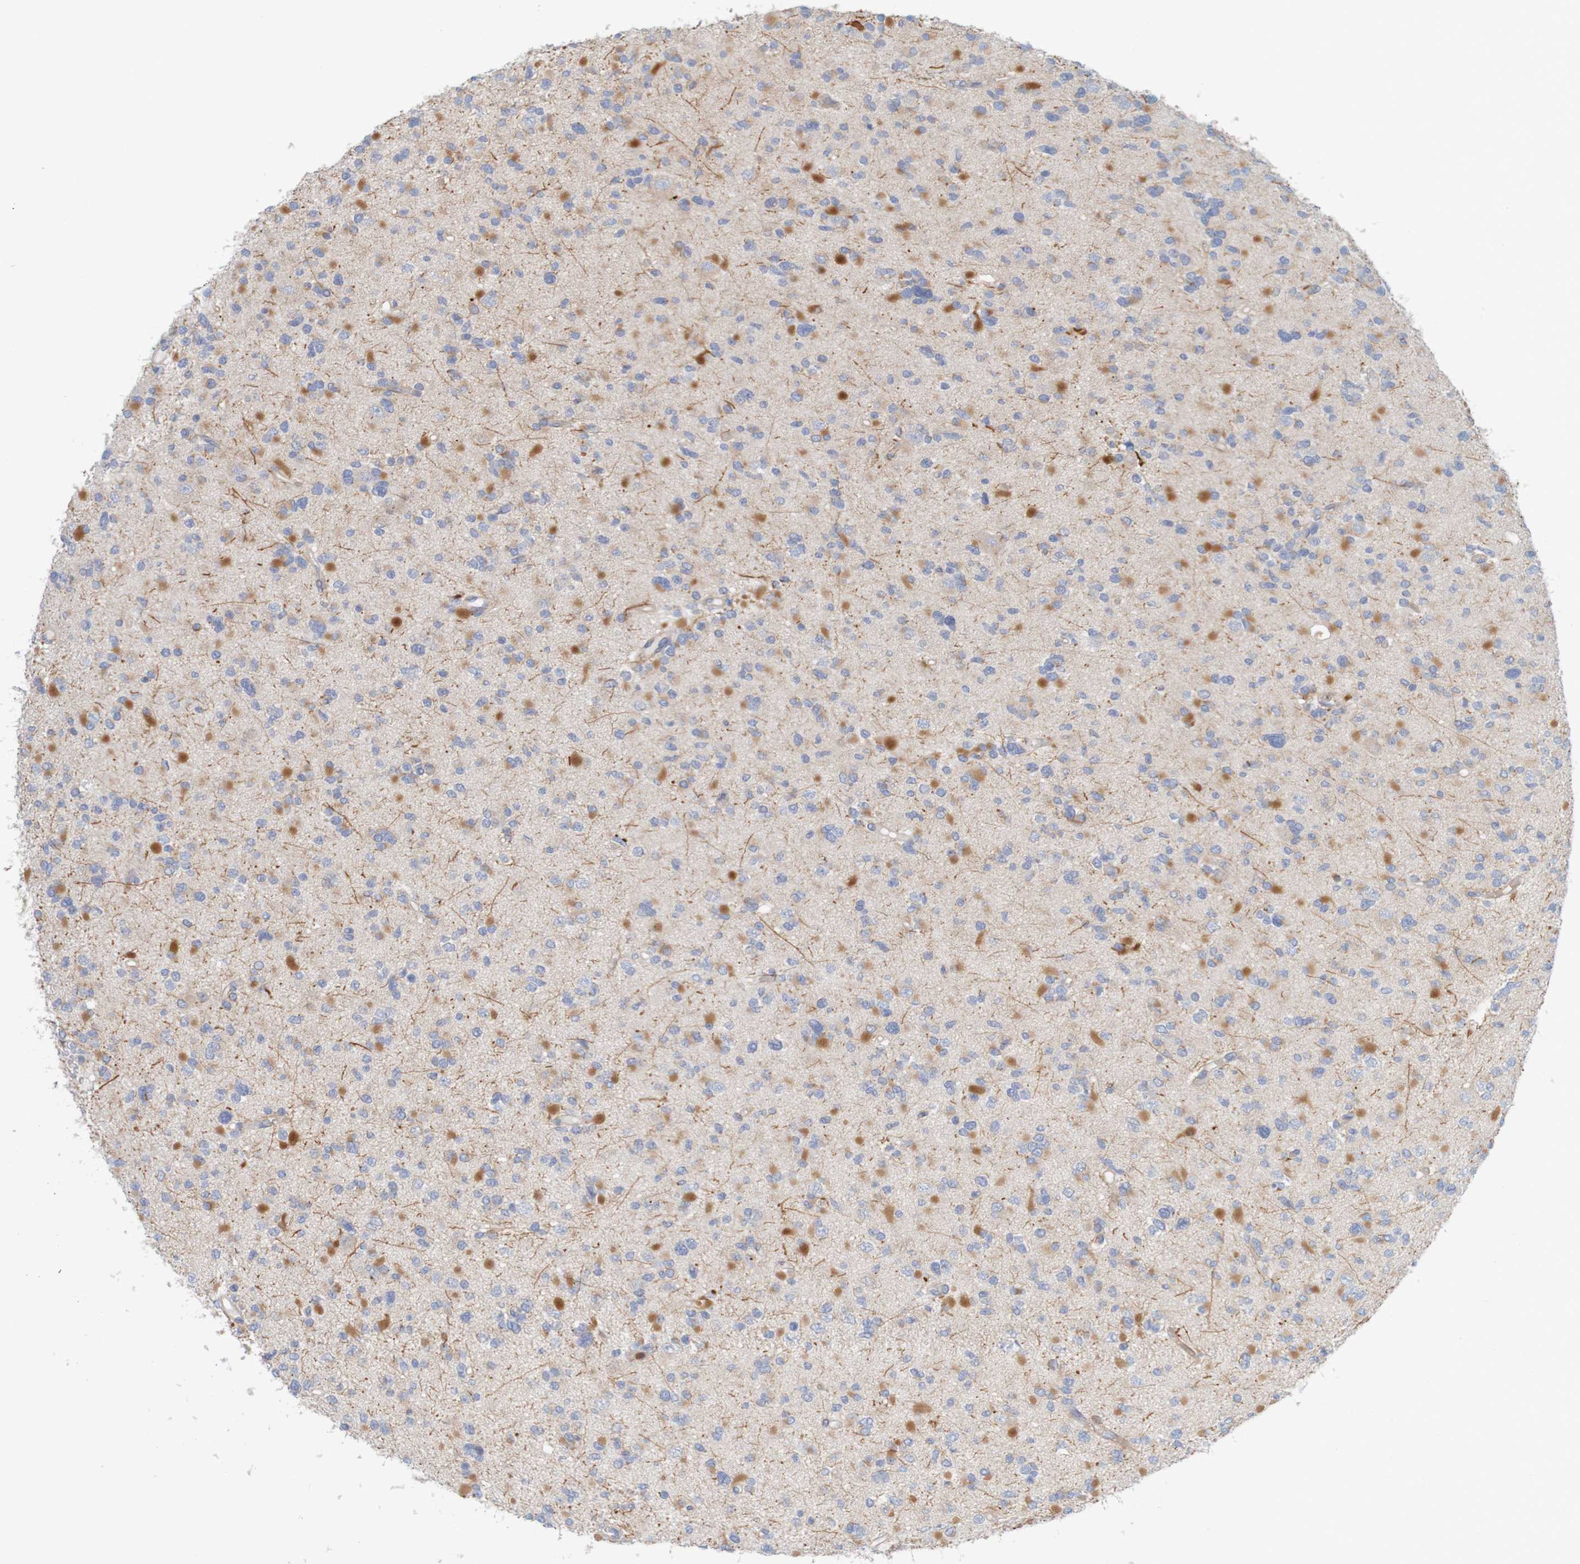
{"staining": {"intensity": "moderate", "quantity": "<25%", "location": "cytoplasmic/membranous"}, "tissue": "glioma", "cell_type": "Tumor cells", "image_type": "cancer", "snomed": [{"axis": "morphology", "description": "Glioma, malignant, Low grade"}, {"axis": "topography", "description": "Brain"}], "caption": "Protein staining exhibits moderate cytoplasmic/membranous positivity in about <25% of tumor cells in malignant glioma (low-grade). (brown staining indicates protein expression, while blue staining denotes nuclei).", "gene": "KRT23", "patient": {"sex": "female", "age": 22}}